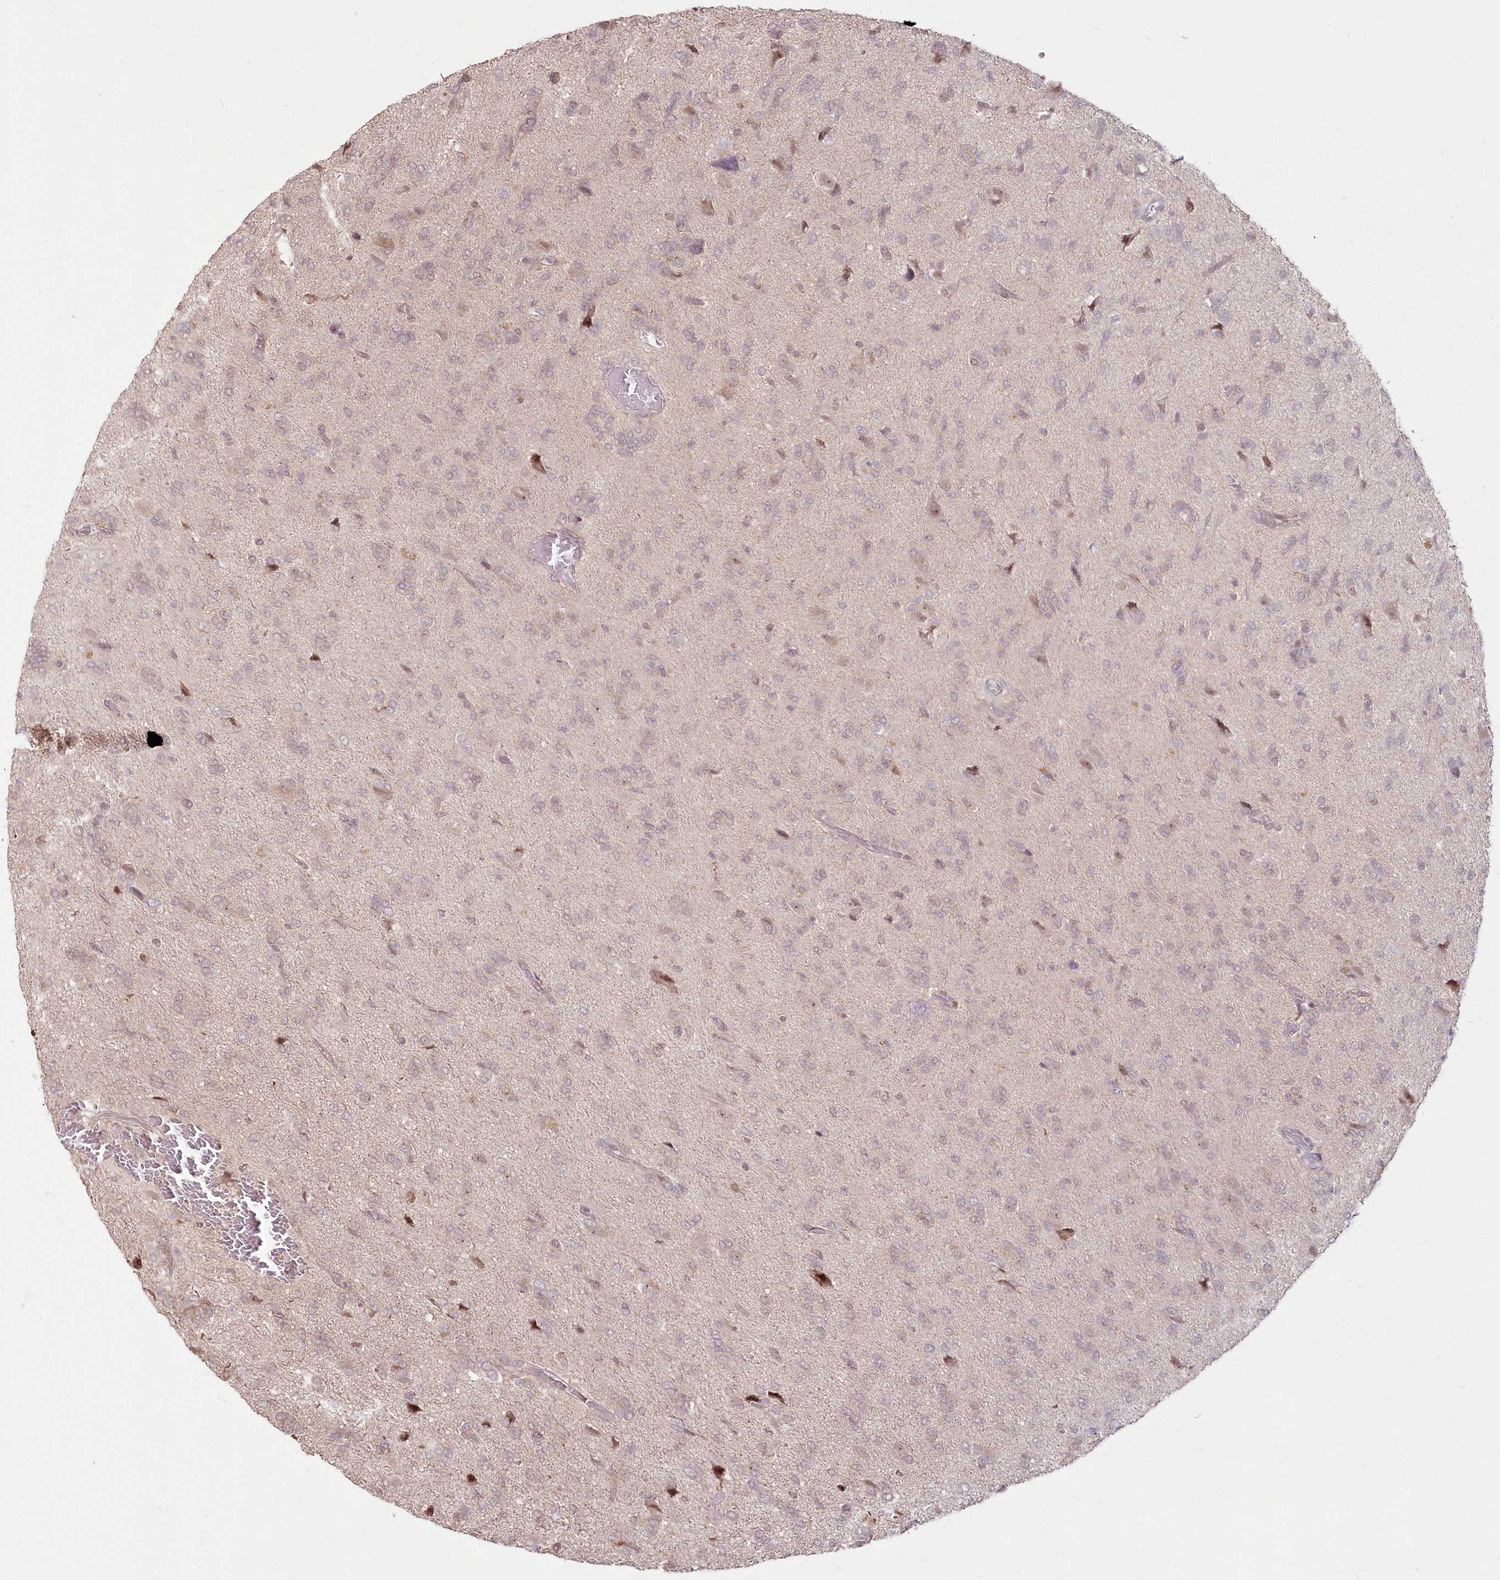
{"staining": {"intensity": "weak", "quantity": "25%-75%", "location": "cytoplasmic/membranous,nuclear"}, "tissue": "glioma", "cell_type": "Tumor cells", "image_type": "cancer", "snomed": [{"axis": "morphology", "description": "Glioma, malignant, High grade"}, {"axis": "topography", "description": "Brain"}], "caption": "The immunohistochemical stain shows weak cytoplasmic/membranous and nuclear expression in tumor cells of malignant glioma (high-grade) tissue.", "gene": "R3HDM2", "patient": {"sex": "female", "age": 59}}